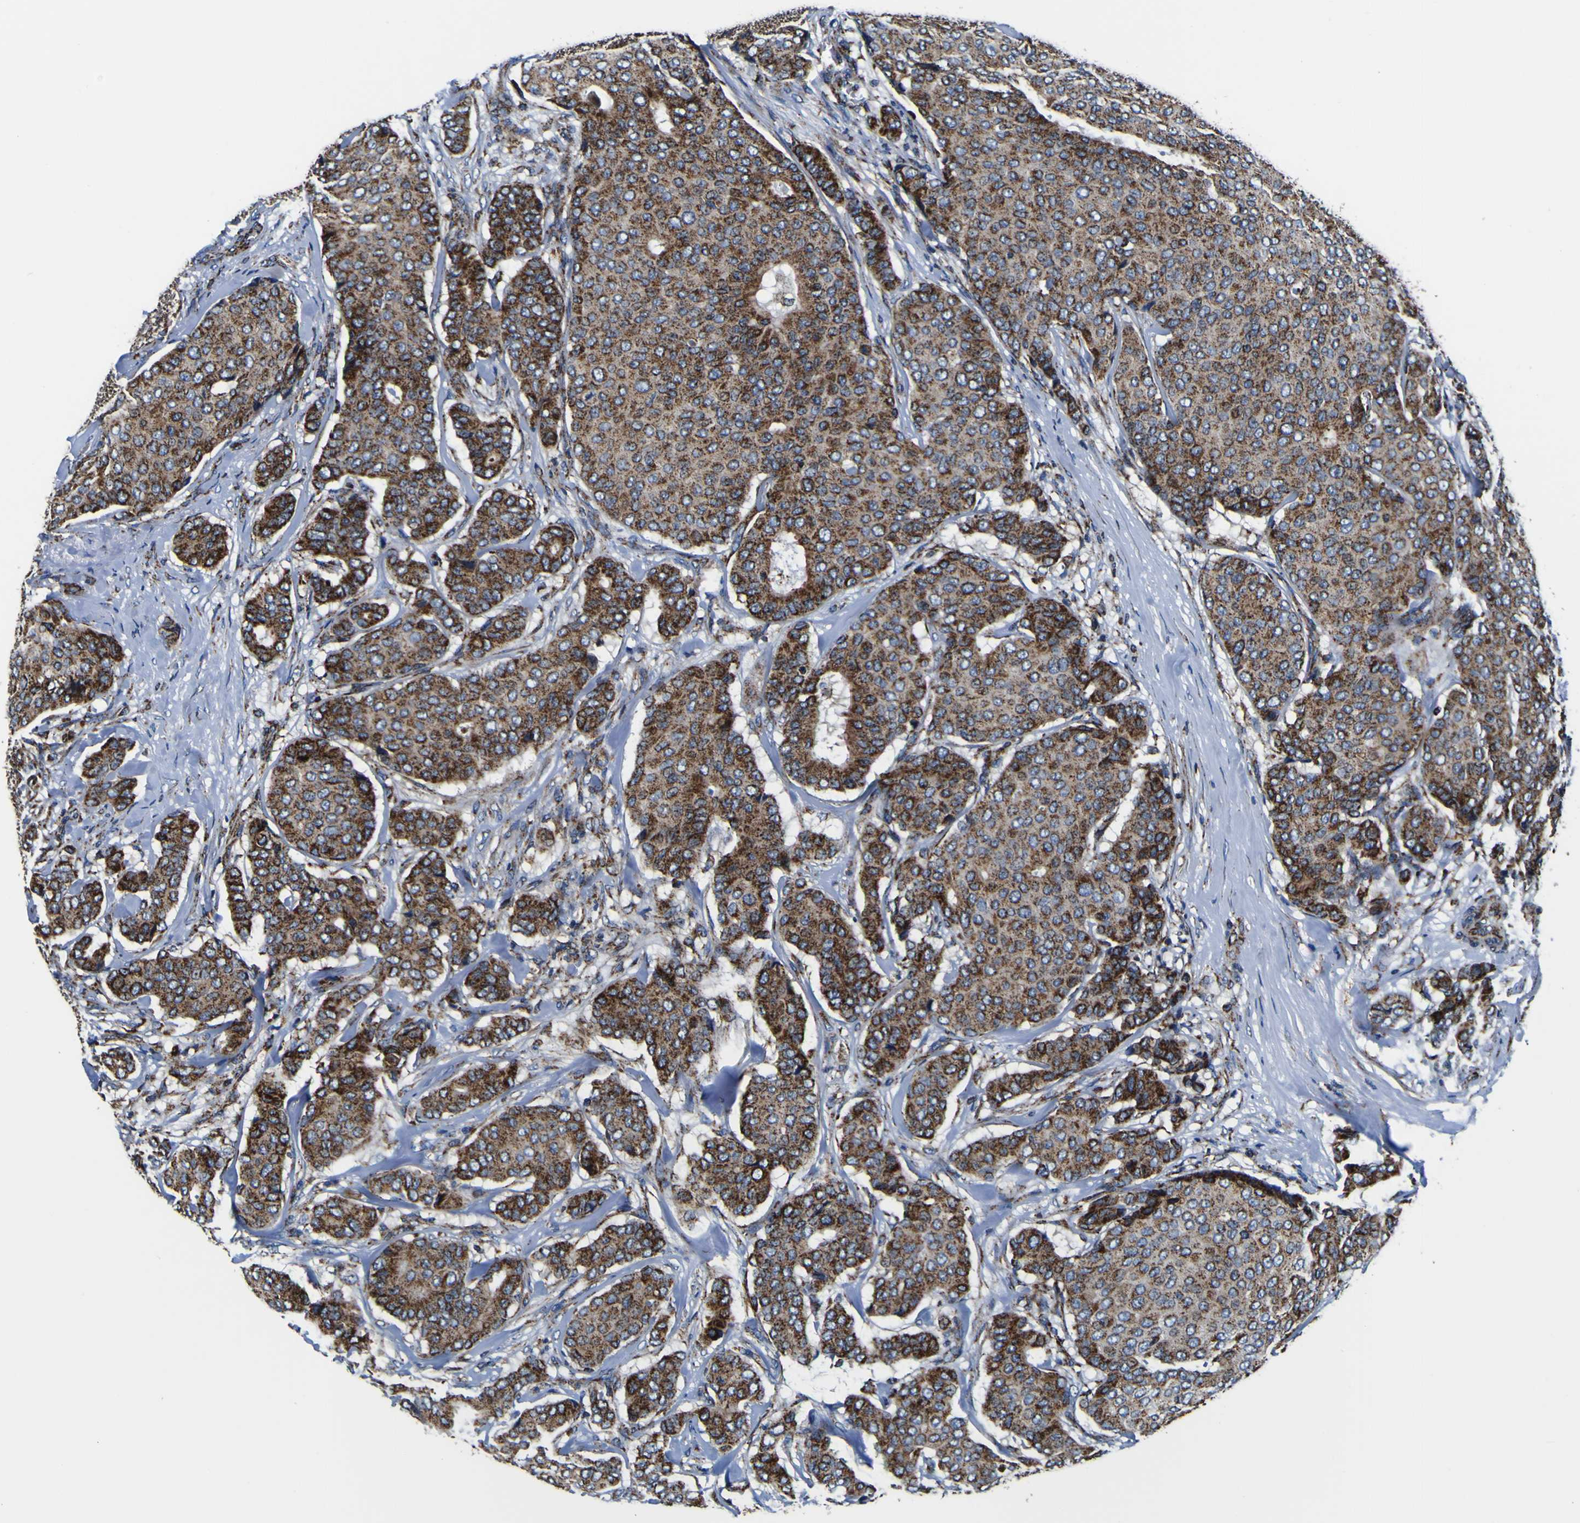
{"staining": {"intensity": "strong", "quantity": ">75%", "location": "cytoplasmic/membranous"}, "tissue": "breast cancer", "cell_type": "Tumor cells", "image_type": "cancer", "snomed": [{"axis": "morphology", "description": "Duct carcinoma"}, {"axis": "topography", "description": "Breast"}], "caption": "Protein expression analysis of breast cancer (infiltrating ductal carcinoma) shows strong cytoplasmic/membranous positivity in approximately >75% of tumor cells.", "gene": "PTRH2", "patient": {"sex": "female", "age": 75}}